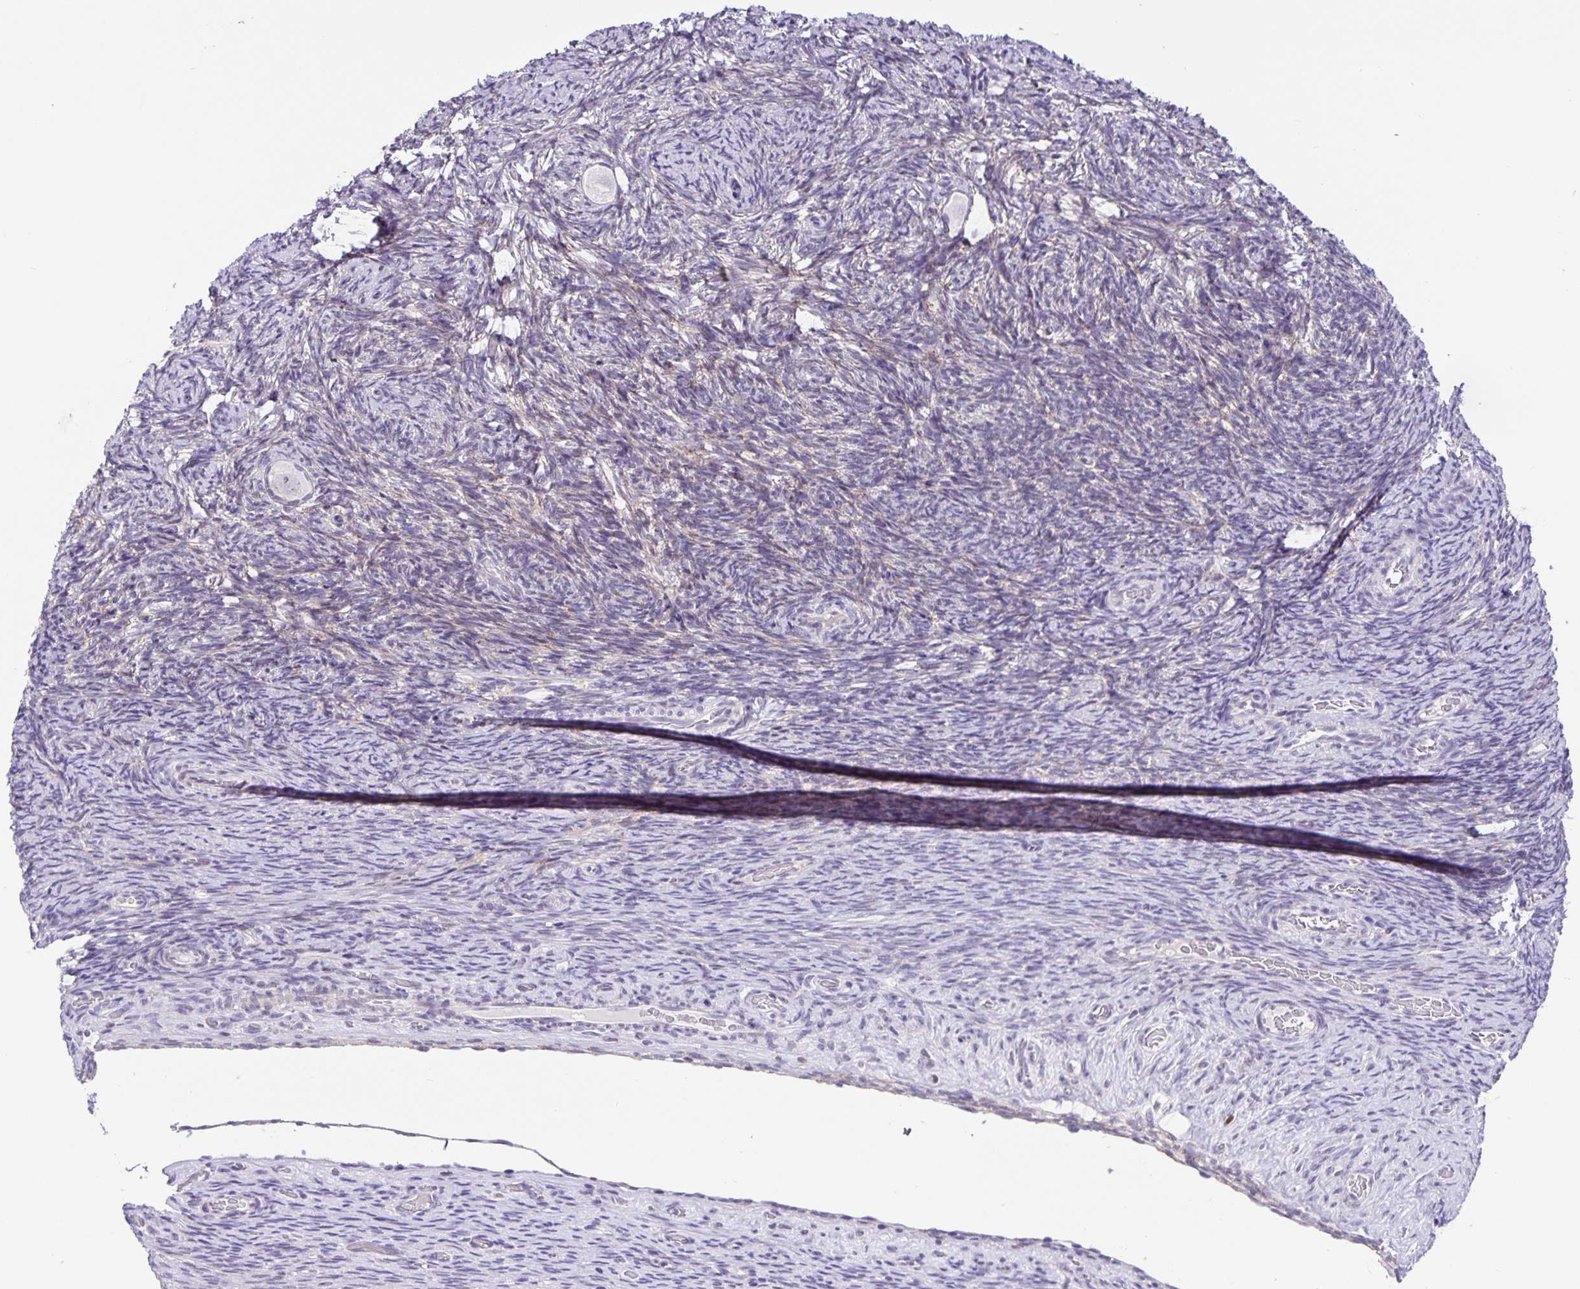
{"staining": {"intensity": "negative", "quantity": "none", "location": "none"}, "tissue": "ovary", "cell_type": "Follicle cells", "image_type": "normal", "snomed": [{"axis": "morphology", "description": "Normal tissue, NOS"}, {"axis": "topography", "description": "Ovary"}], "caption": "An image of ovary stained for a protein shows no brown staining in follicle cells.", "gene": "FOSL2", "patient": {"sex": "female", "age": 34}}